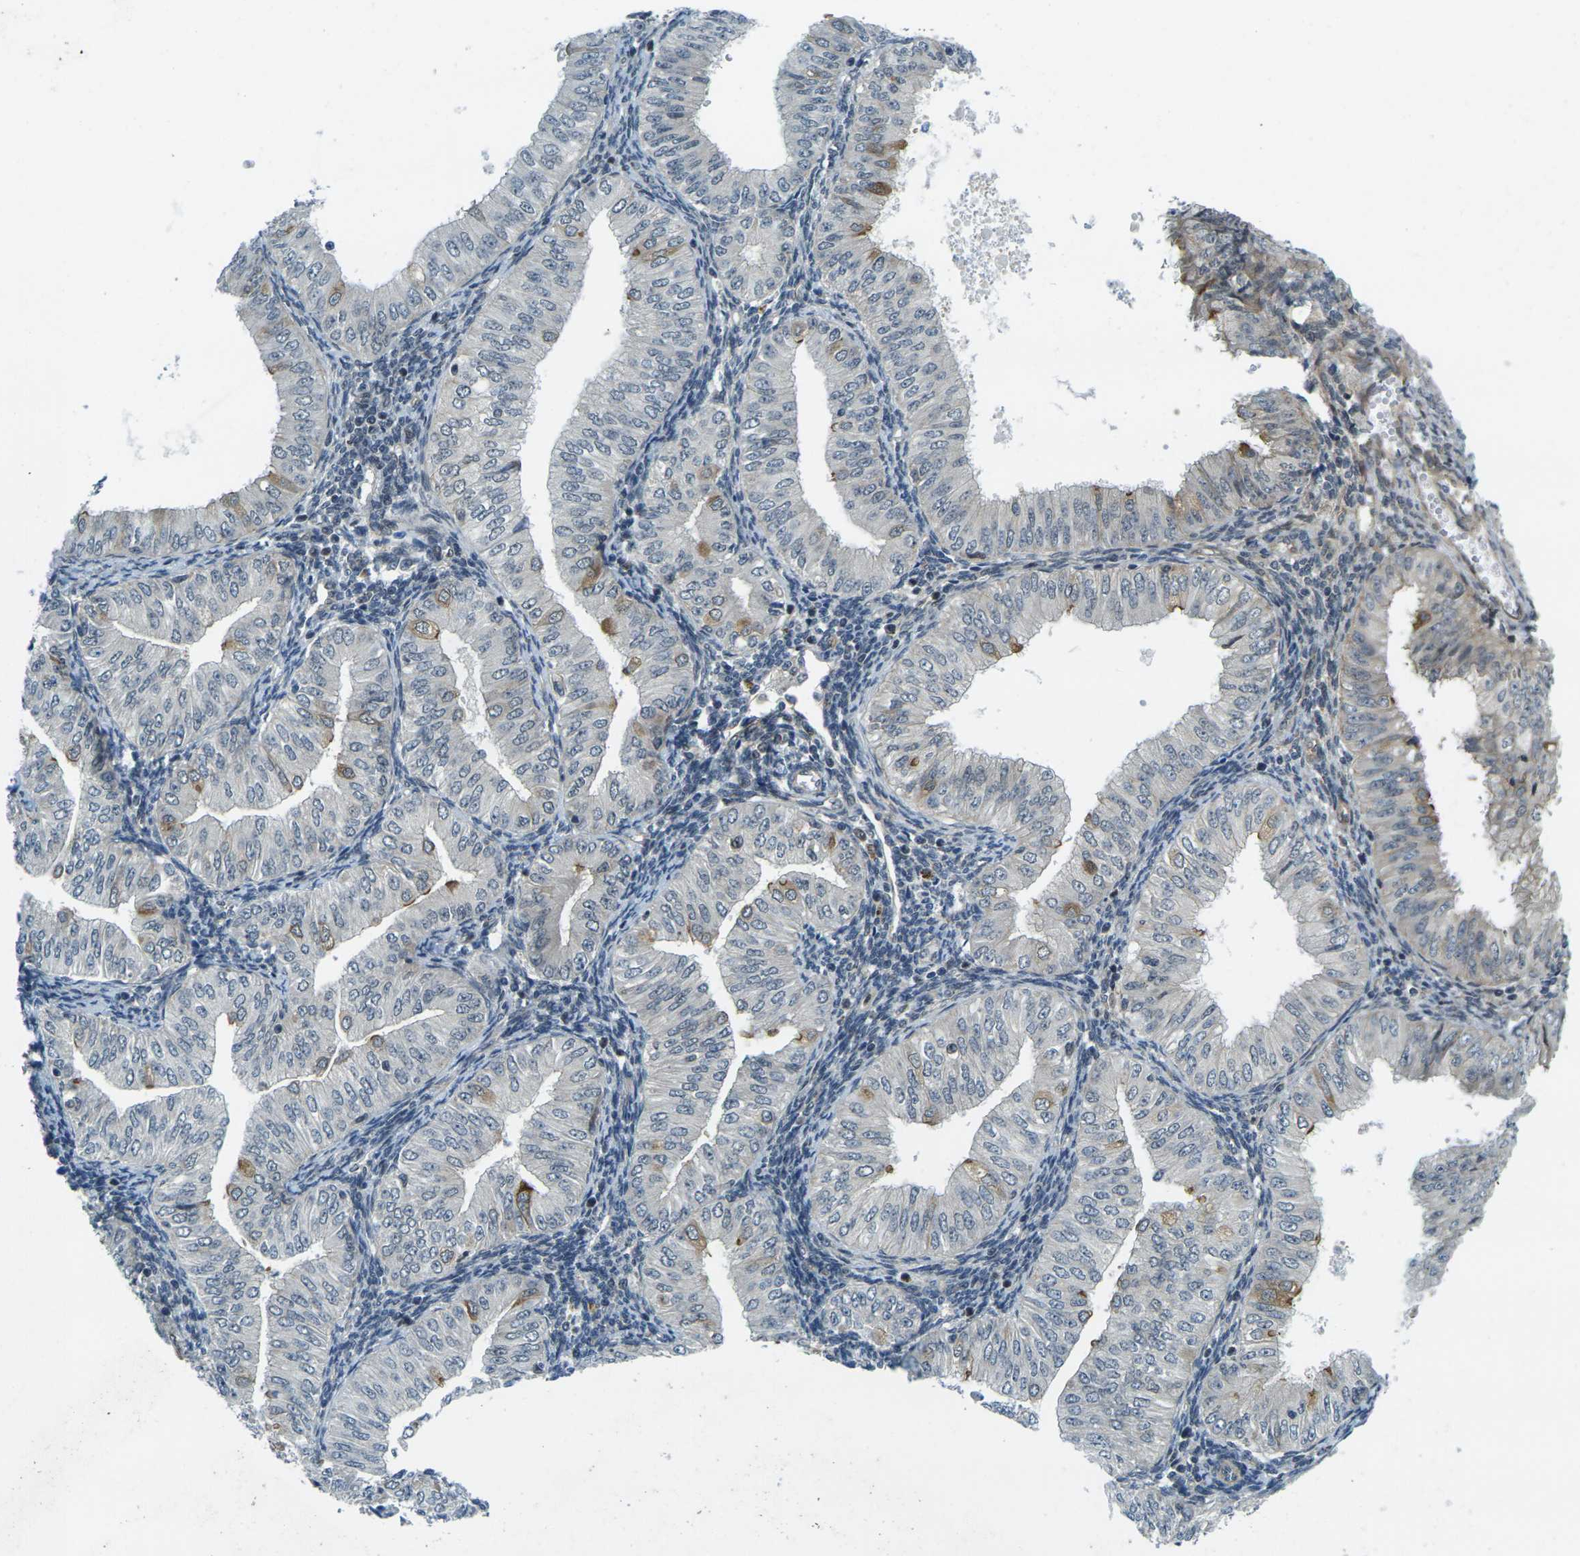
{"staining": {"intensity": "moderate", "quantity": "<25%", "location": "cytoplasmic/membranous"}, "tissue": "endometrial cancer", "cell_type": "Tumor cells", "image_type": "cancer", "snomed": [{"axis": "morphology", "description": "Normal tissue, NOS"}, {"axis": "morphology", "description": "Adenocarcinoma, NOS"}, {"axis": "topography", "description": "Endometrium"}], "caption": "A brown stain shows moderate cytoplasmic/membranous staining of a protein in endometrial cancer tumor cells.", "gene": "KCTD10", "patient": {"sex": "female", "age": 53}}